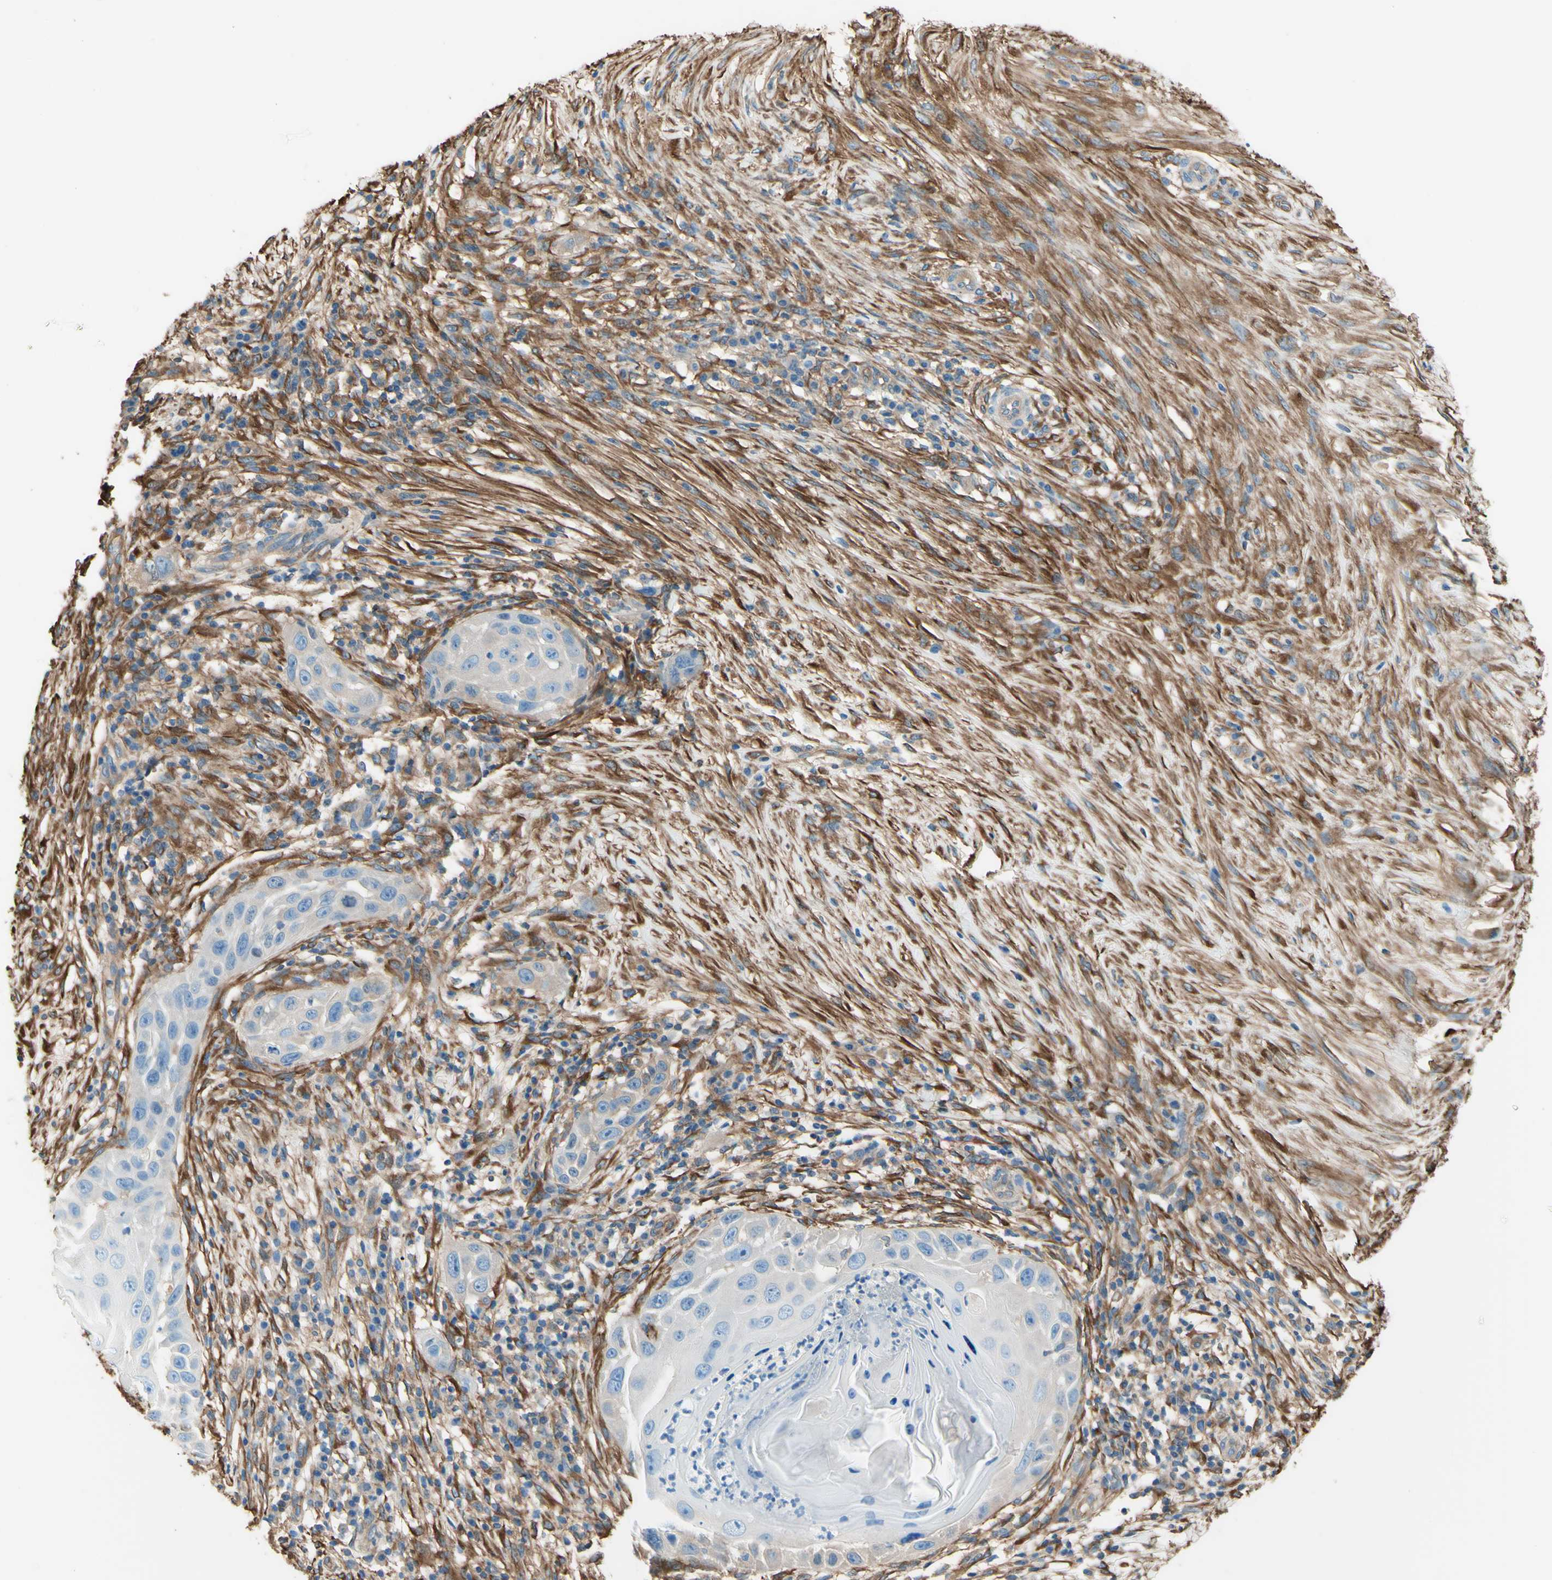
{"staining": {"intensity": "negative", "quantity": "none", "location": "none"}, "tissue": "skin cancer", "cell_type": "Tumor cells", "image_type": "cancer", "snomed": [{"axis": "morphology", "description": "Squamous cell carcinoma, NOS"}, {"axis": "topography", "description": "Skin"}], "caption": "The histopathology image demonstrates no significant expression in tumor cells of squamous cell carcinoma (skin). (DAB (3,3'-diaminobenzidine) IHC, high magnification).", "gene": "DPYSL3", "patient": {"sex": "female", "age": 44}}